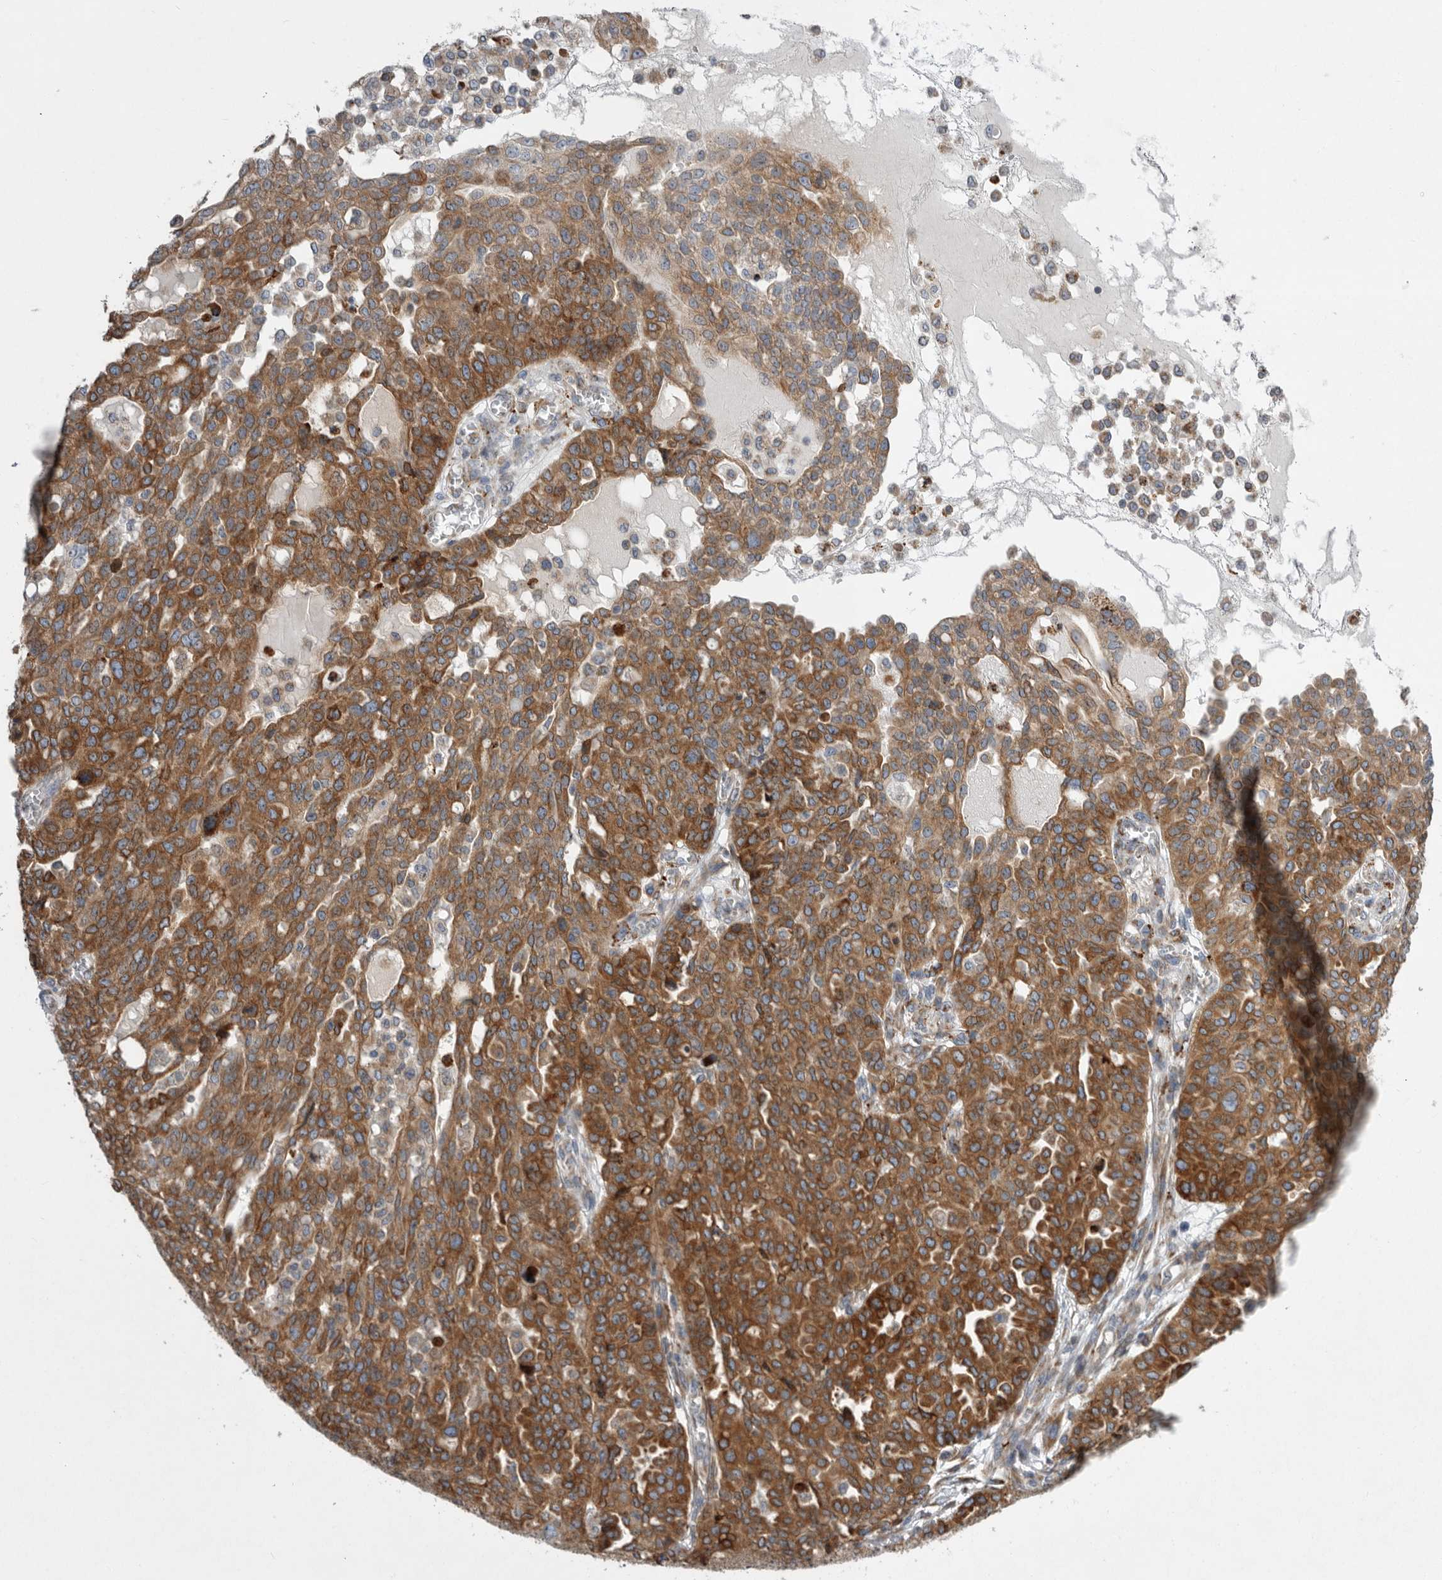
{"staining": {"intensity": "moderate", "quantity": ">75%", "location": "cytoplasmic/membranous"}, "tissue": "ovarian cancer", "cell_type": "Tumor cells", "image_type": "cancer", "snomed": [{"axis": "morphology", "description": "Cystadenocarcinoma, serous, NOS"}, {"axis": "topography", "description": "Soft tissue"}, {"axis": "topography", "description": "Ovary"}], "caption": "Protein staining by immunohistochemistry displays moderate cytoplasmic/membranous staining in about >75% of tumor cells in ovarian cancer.", "gene": "GANAB", "patient": {"sex": "female", "age": 57}}